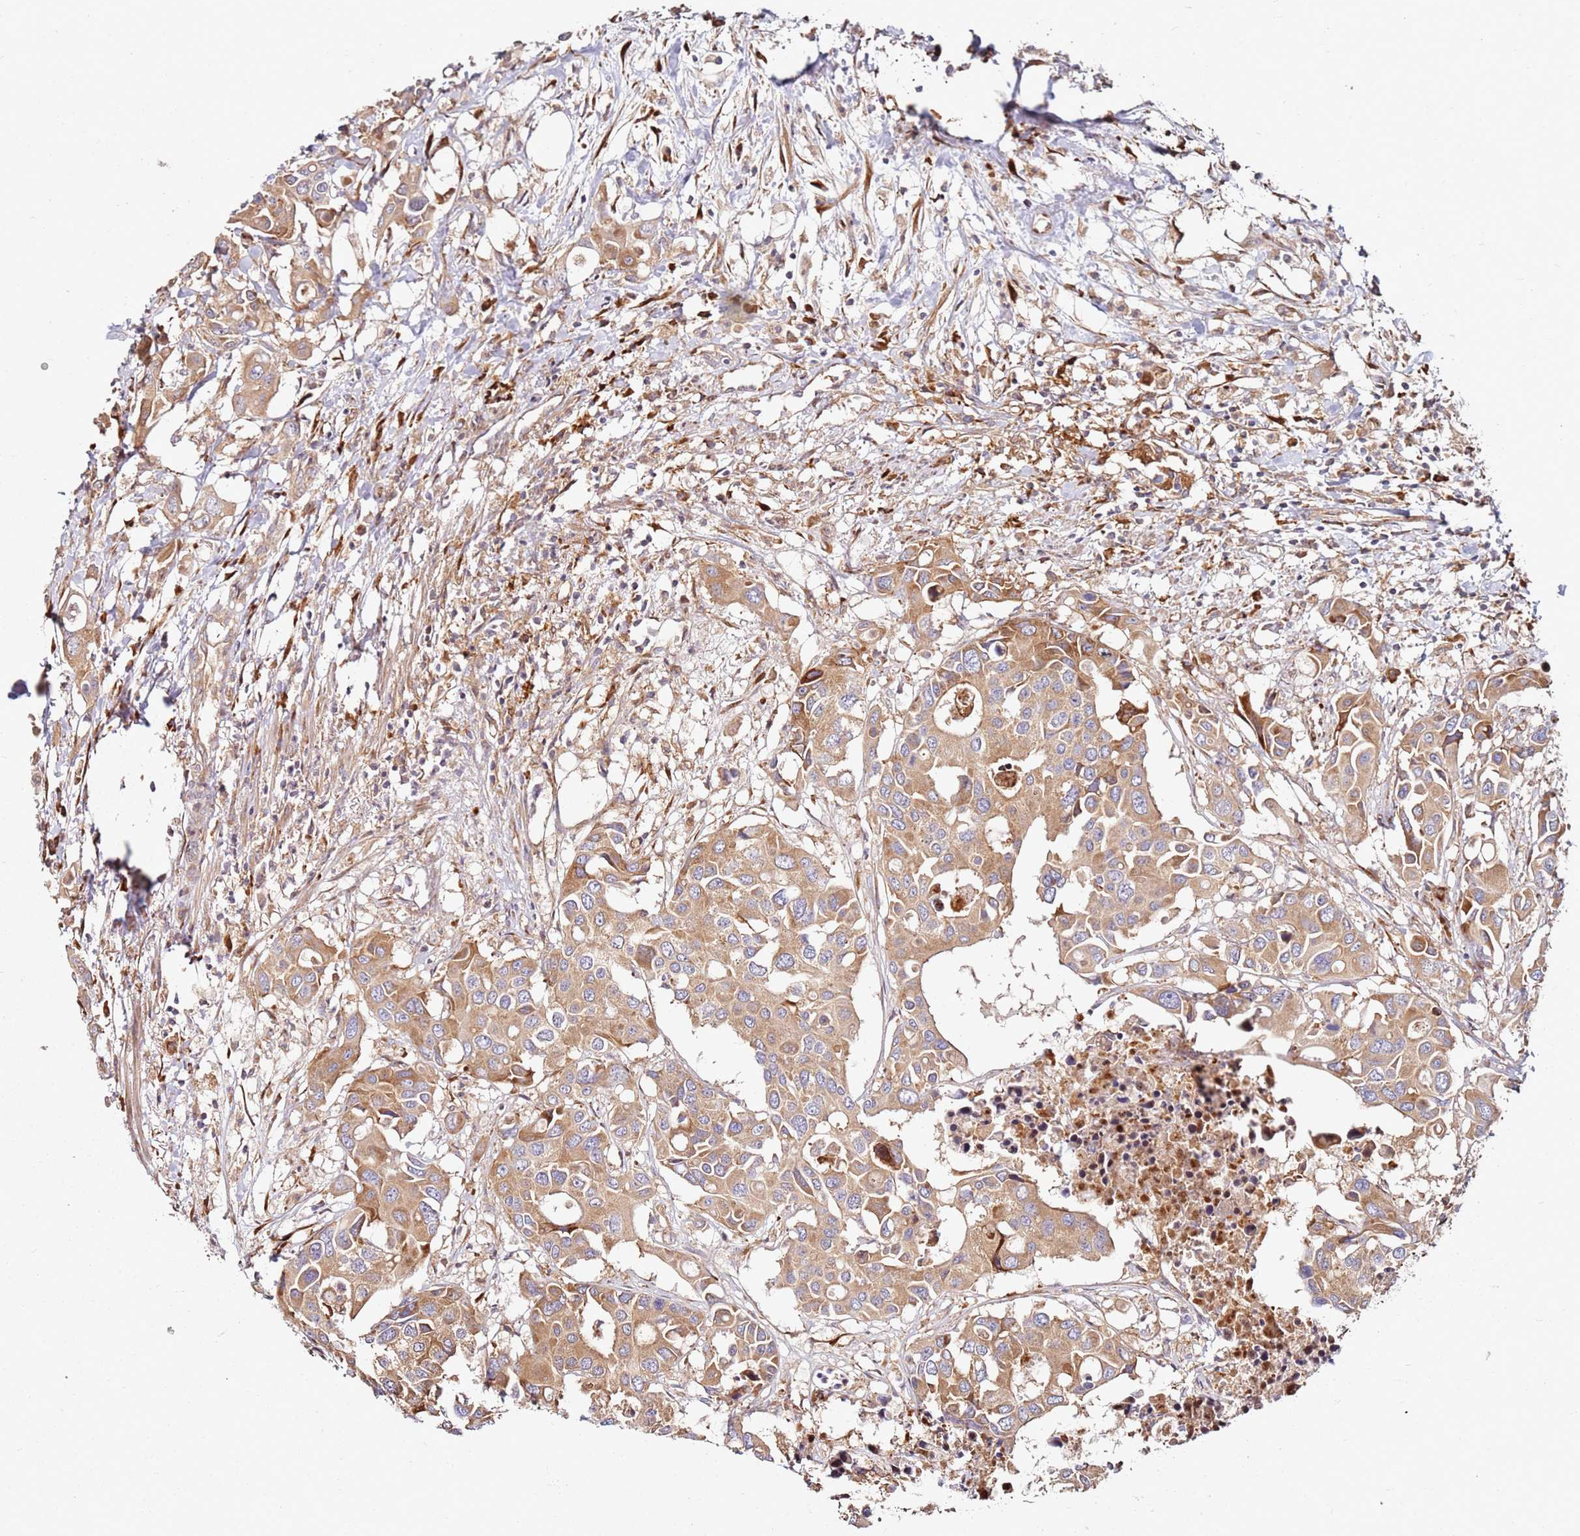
{"staining": {"intensity": "moderate", "quantity": ">75%", "location": "cytoplasmic/membranous"}, "tissue": "colorectal cancer", "cell_type": "Tumor cells", "image_type": "cancer", "snomed": [{"axis": "morphology", "description": "Adenocarcinoma, NOS"}, {"axis": "topography", "description": "Colon"}], "caption": "High-magnification brightfield microscopy of colorectal cancer (adenocarcinoma) stained with DAB (3,3'-diaminobenzidine) (brown) and counterstained with hematoxylin (blue). tumor cells exhibit moderate cytoplasmic/membranous positivity is seen in approximately>75% of cells. Nuclei are stained in blue.", "gene": "RPS3A", "patient": {"sex": "male", "age": 77}}